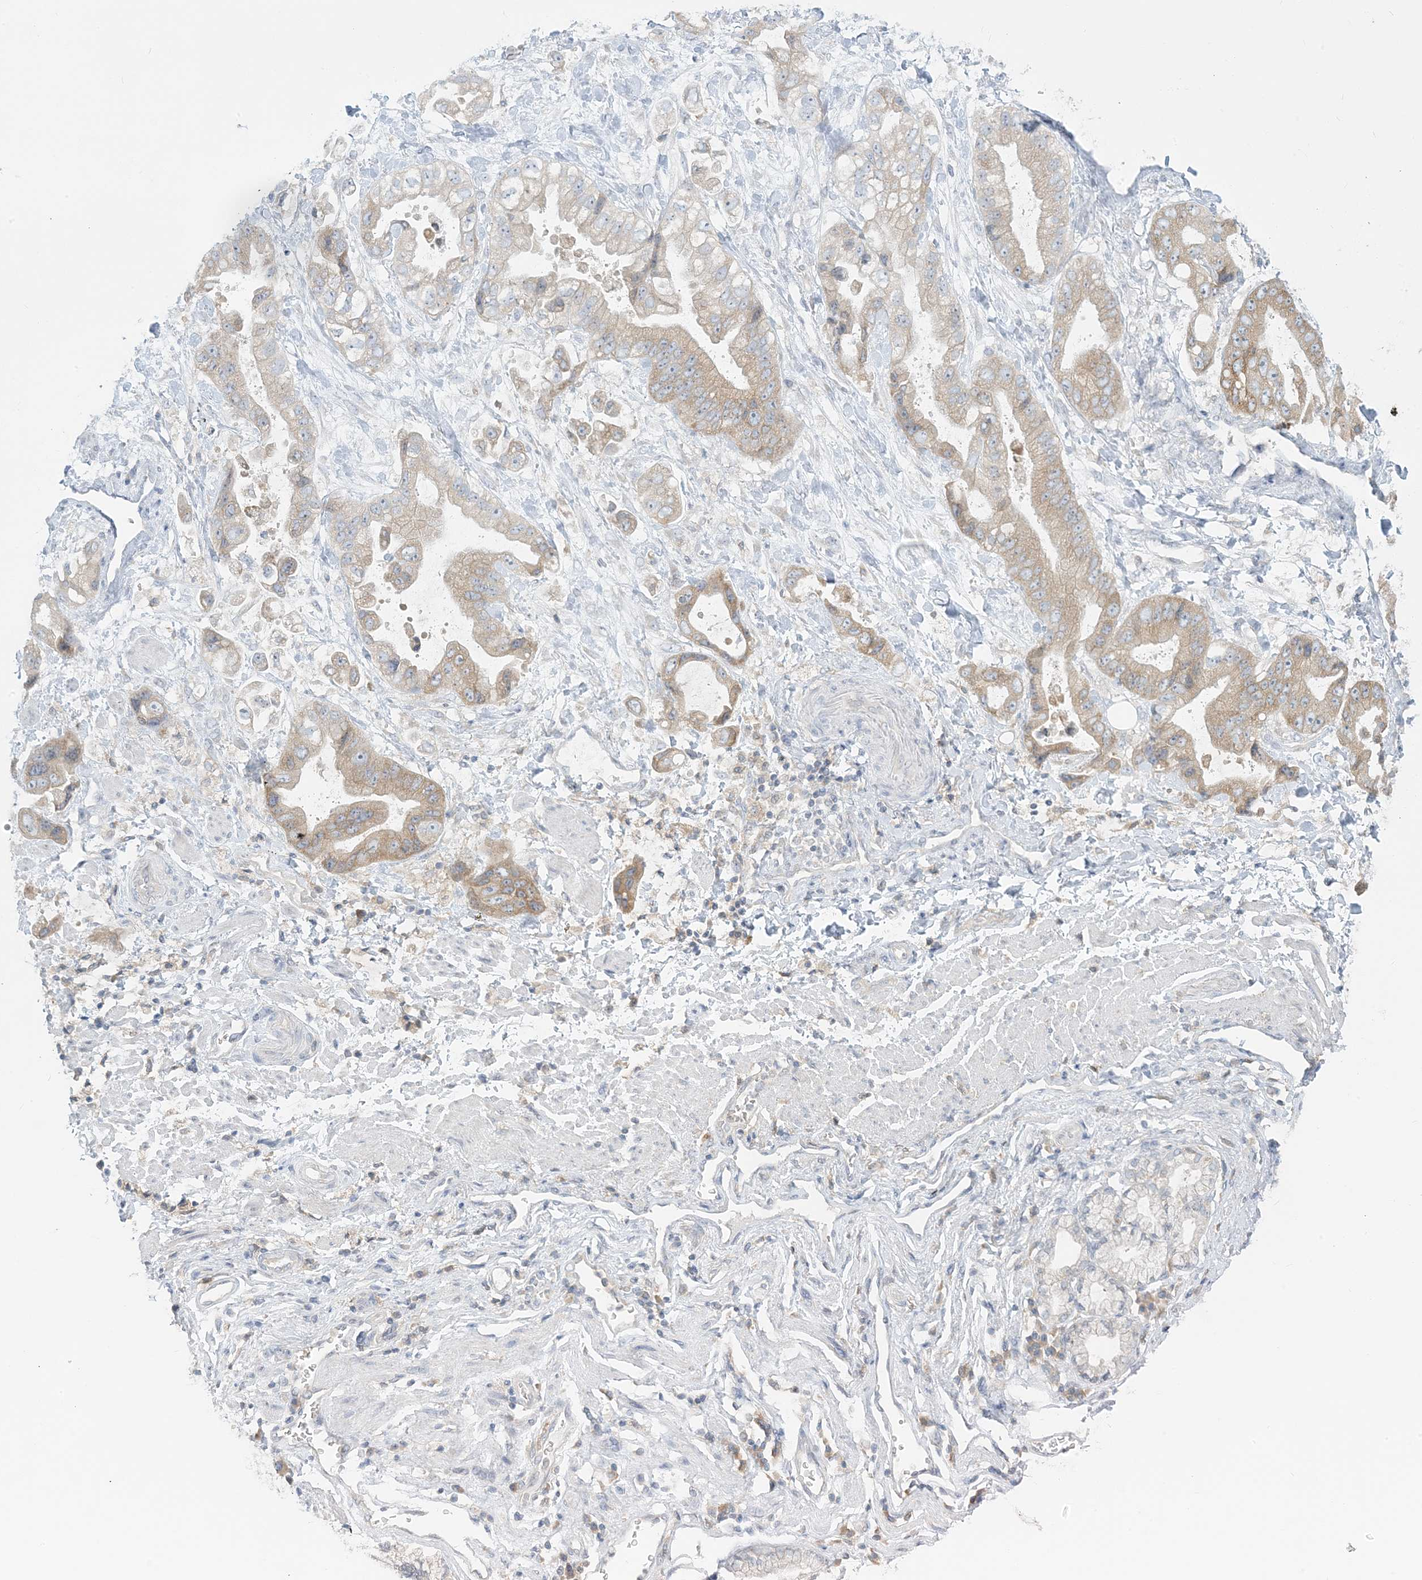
{"staining": {"intensity": "weak", "quantity": ">75%", "location": "cytoplasmic/membranous"}, "tissue": "stomach cancer", "cell_type": "Tumor cells", "image_type": "cancer", "snomed": [{"axis": "morphology", "description": "Adenocarcinoma, NOS"}, {"axis": "topography", "description": "Stomach"}], "caption": "Tumor cells demonstrate weak cytoplasmic/membranous expression in approximately >75% of cells in stomach cancer.", "gene": "EEFSEC", "patient": {"sex": "male", "age": 62}}